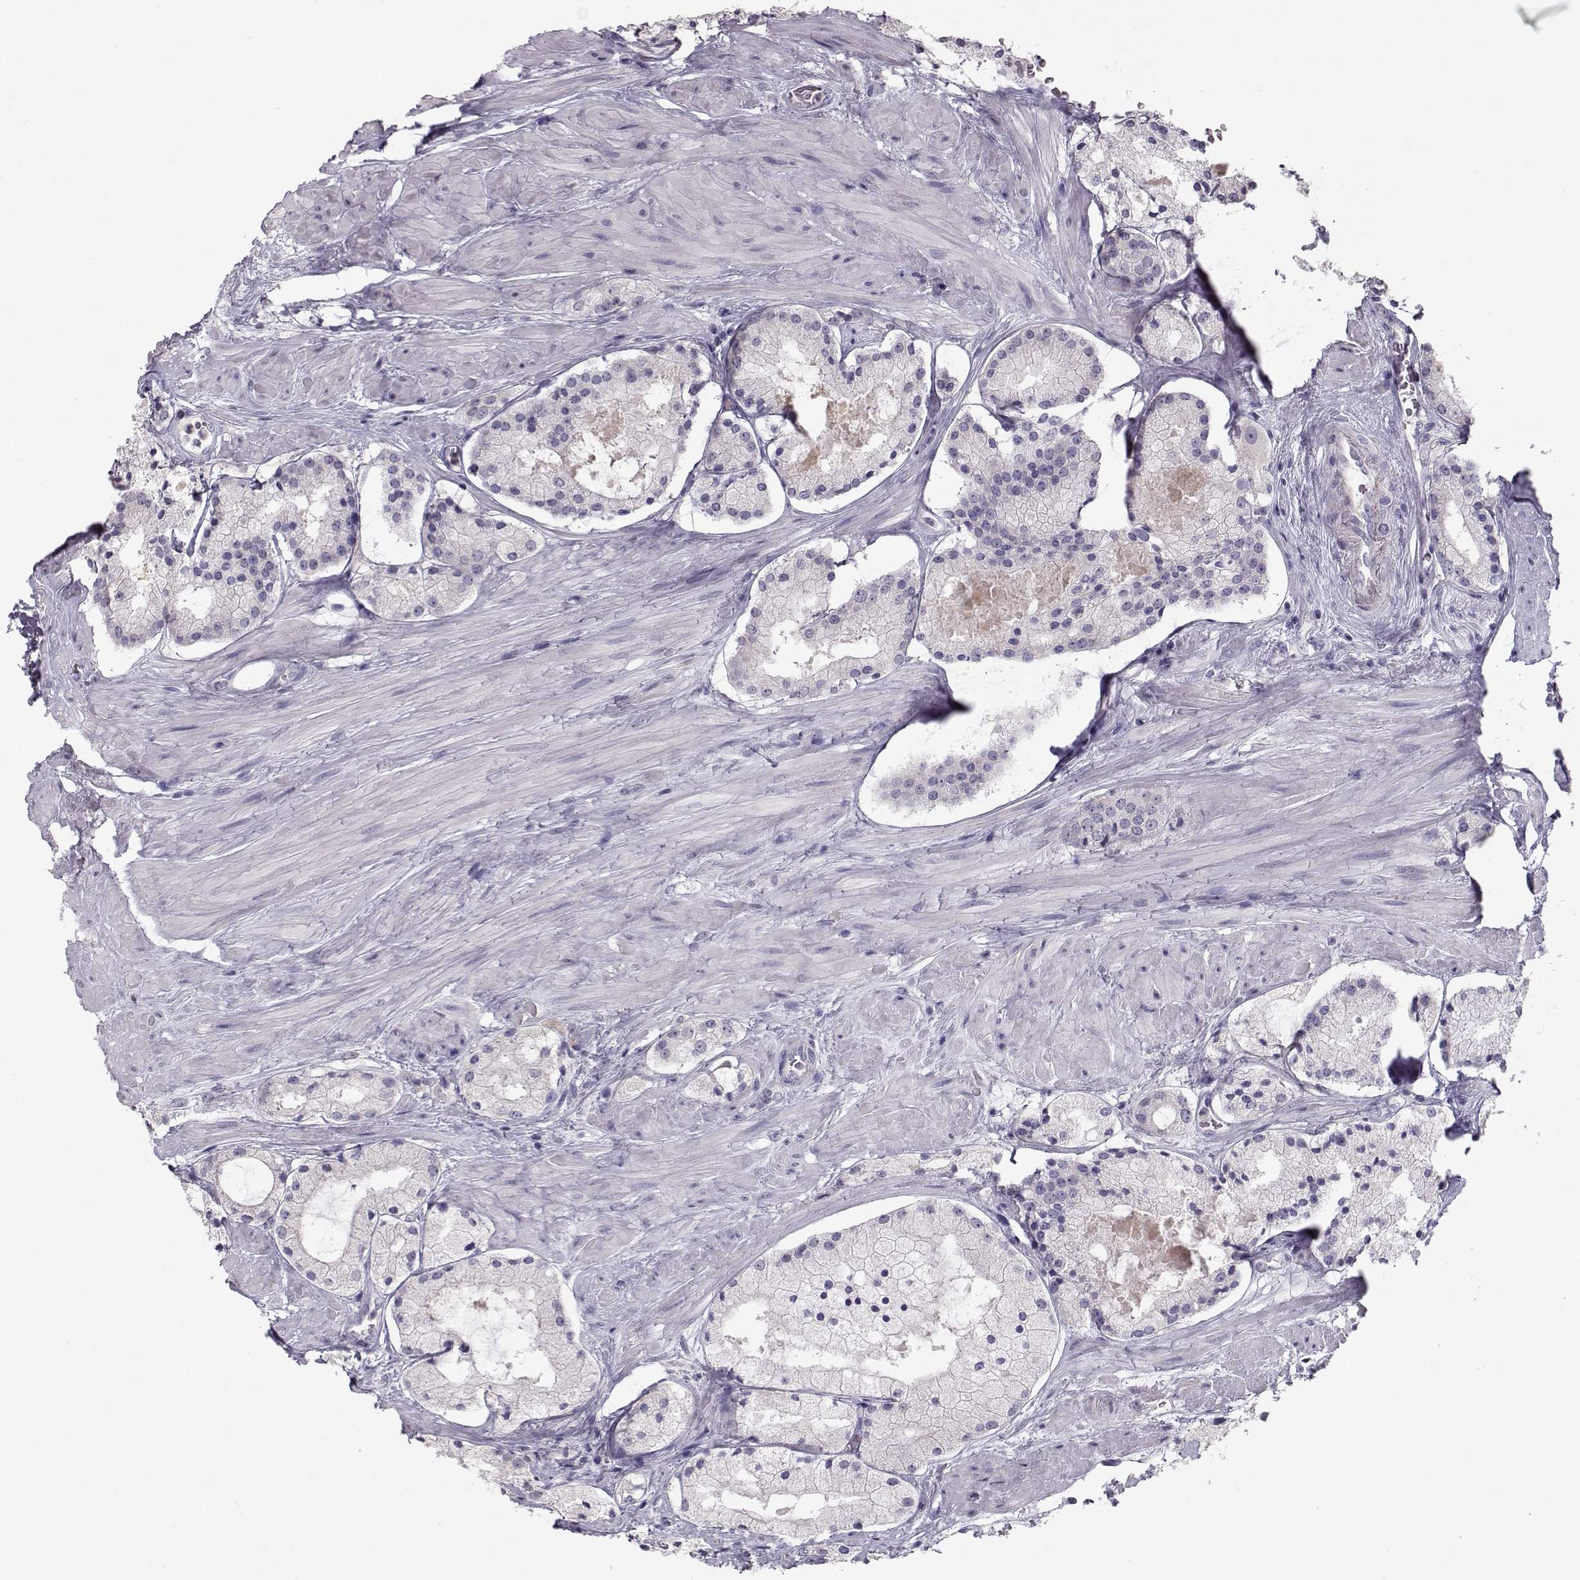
{"staining": {"intensity": "negative", "quantity": "none", "location": "none"}, "tissue": "prostate cancer", "cell_type": "Tumor cells", "image_type": "cancer", "snomed": [{"axis": "morphology", "description": "Adenocarcinoma, NOS"}, {"axis": "morphology", "description": "Adenocarcinoma, High grade"}, {"axis": "topography", "description": "Prostate"}], "caption": "DAB immunohistochemical staining of human adenocarcinoma (prostate) shows no significant expression in tumor cells. Brightfield microscopy of immunohistochemistry stained with DAB (brown) and hematoxylin (blue), captured at high magnification.", "gene": "GRK1", "patient": {"sex": "male", "age": 64}}